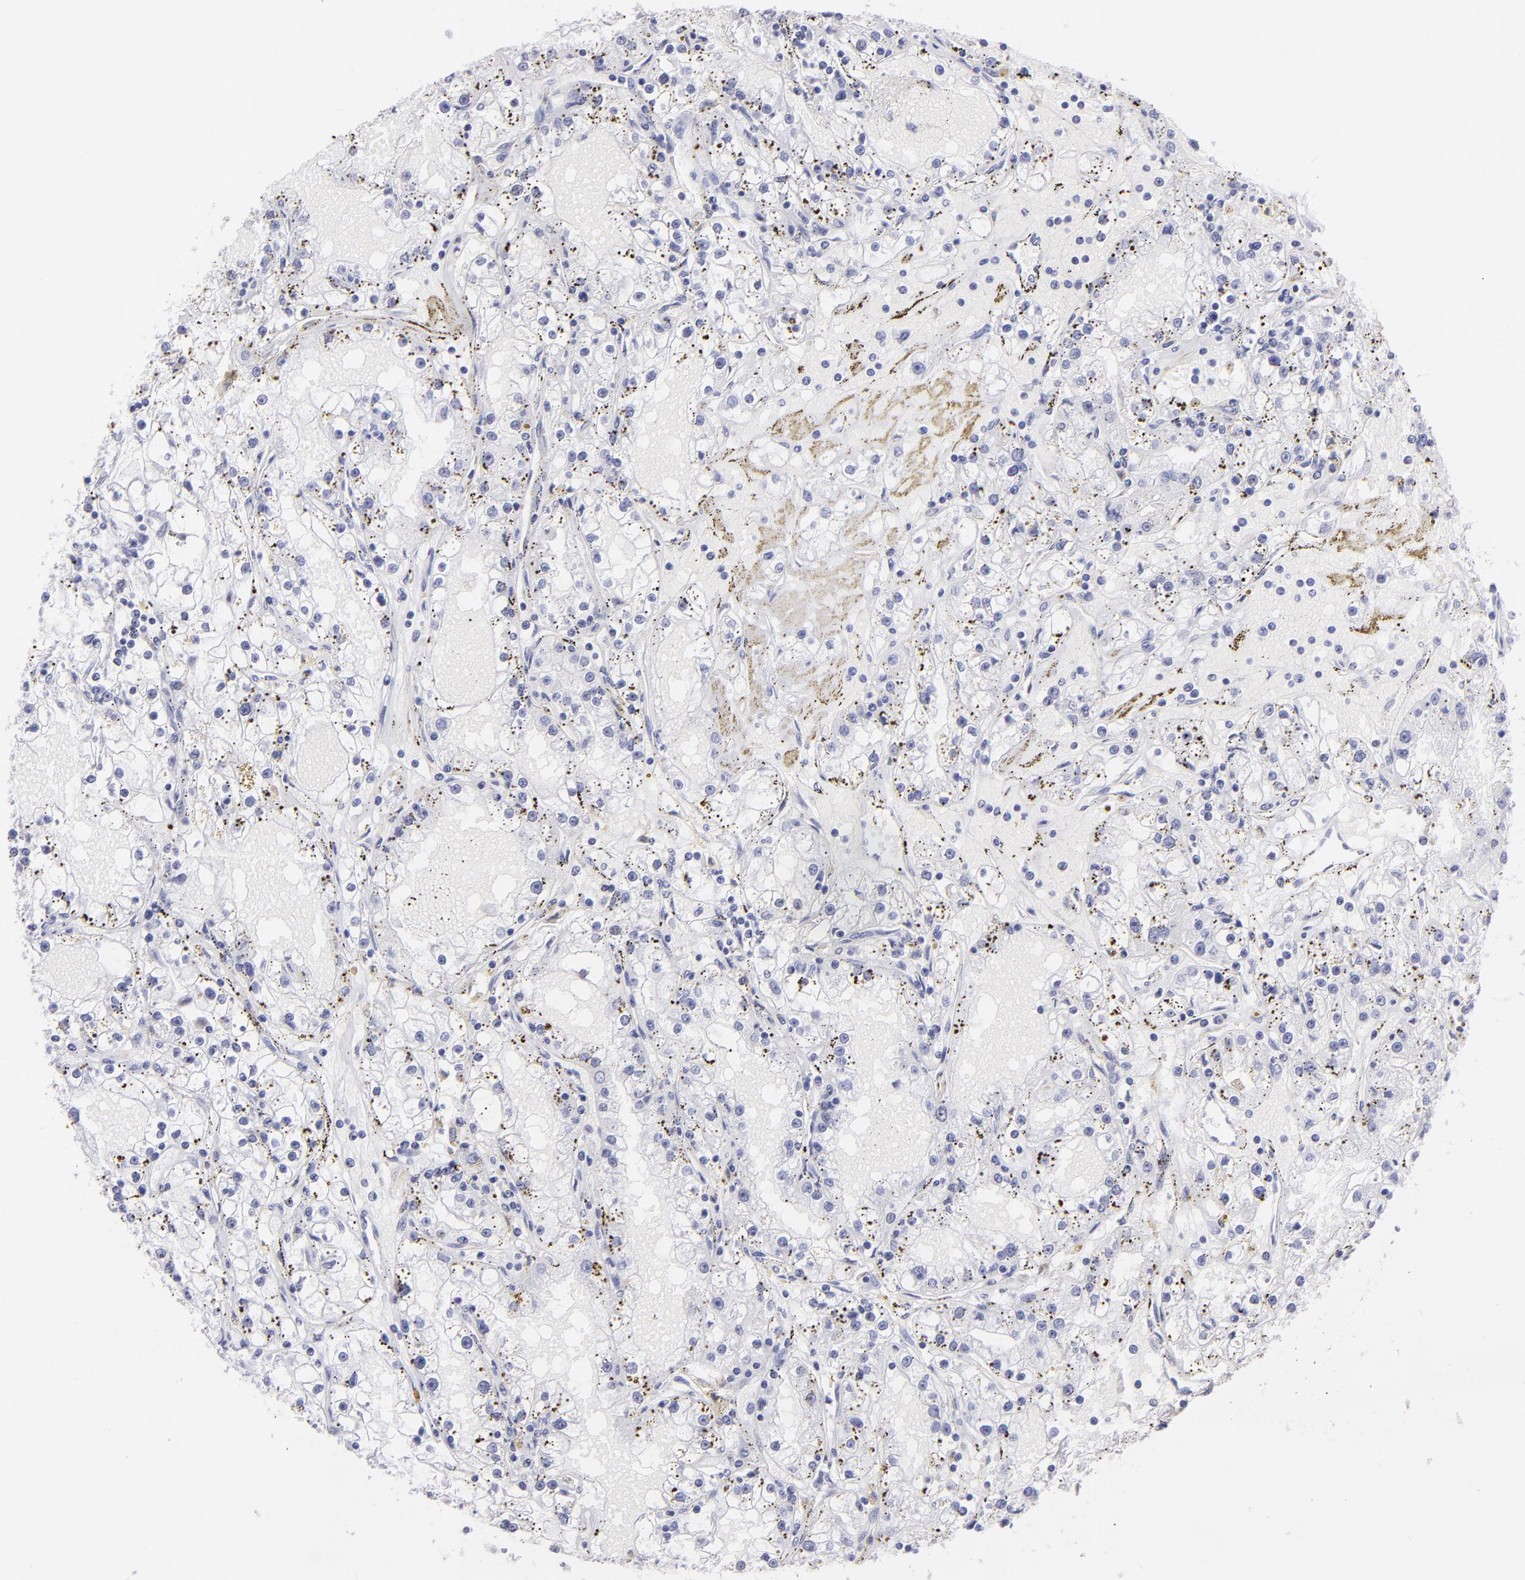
{"staining": {"intensity": "negative", "quantity": "none", "location": "none"}, "tissue": "renal cancer", "cell_type": "Tumor cells", "image_type": "cancer", "snomed": [{"axis": "morphology", "description": "Adenocarcinoma, NOS"}, {"axis": "topography", "description": "Kidney"}], "caption": "Photomicrograph shows no protein positivity in tumor cells of renal cancer (adenocarcinoma) tissue.", "gene": "PIP", "patient": {"sex": "male", "age": 56}}